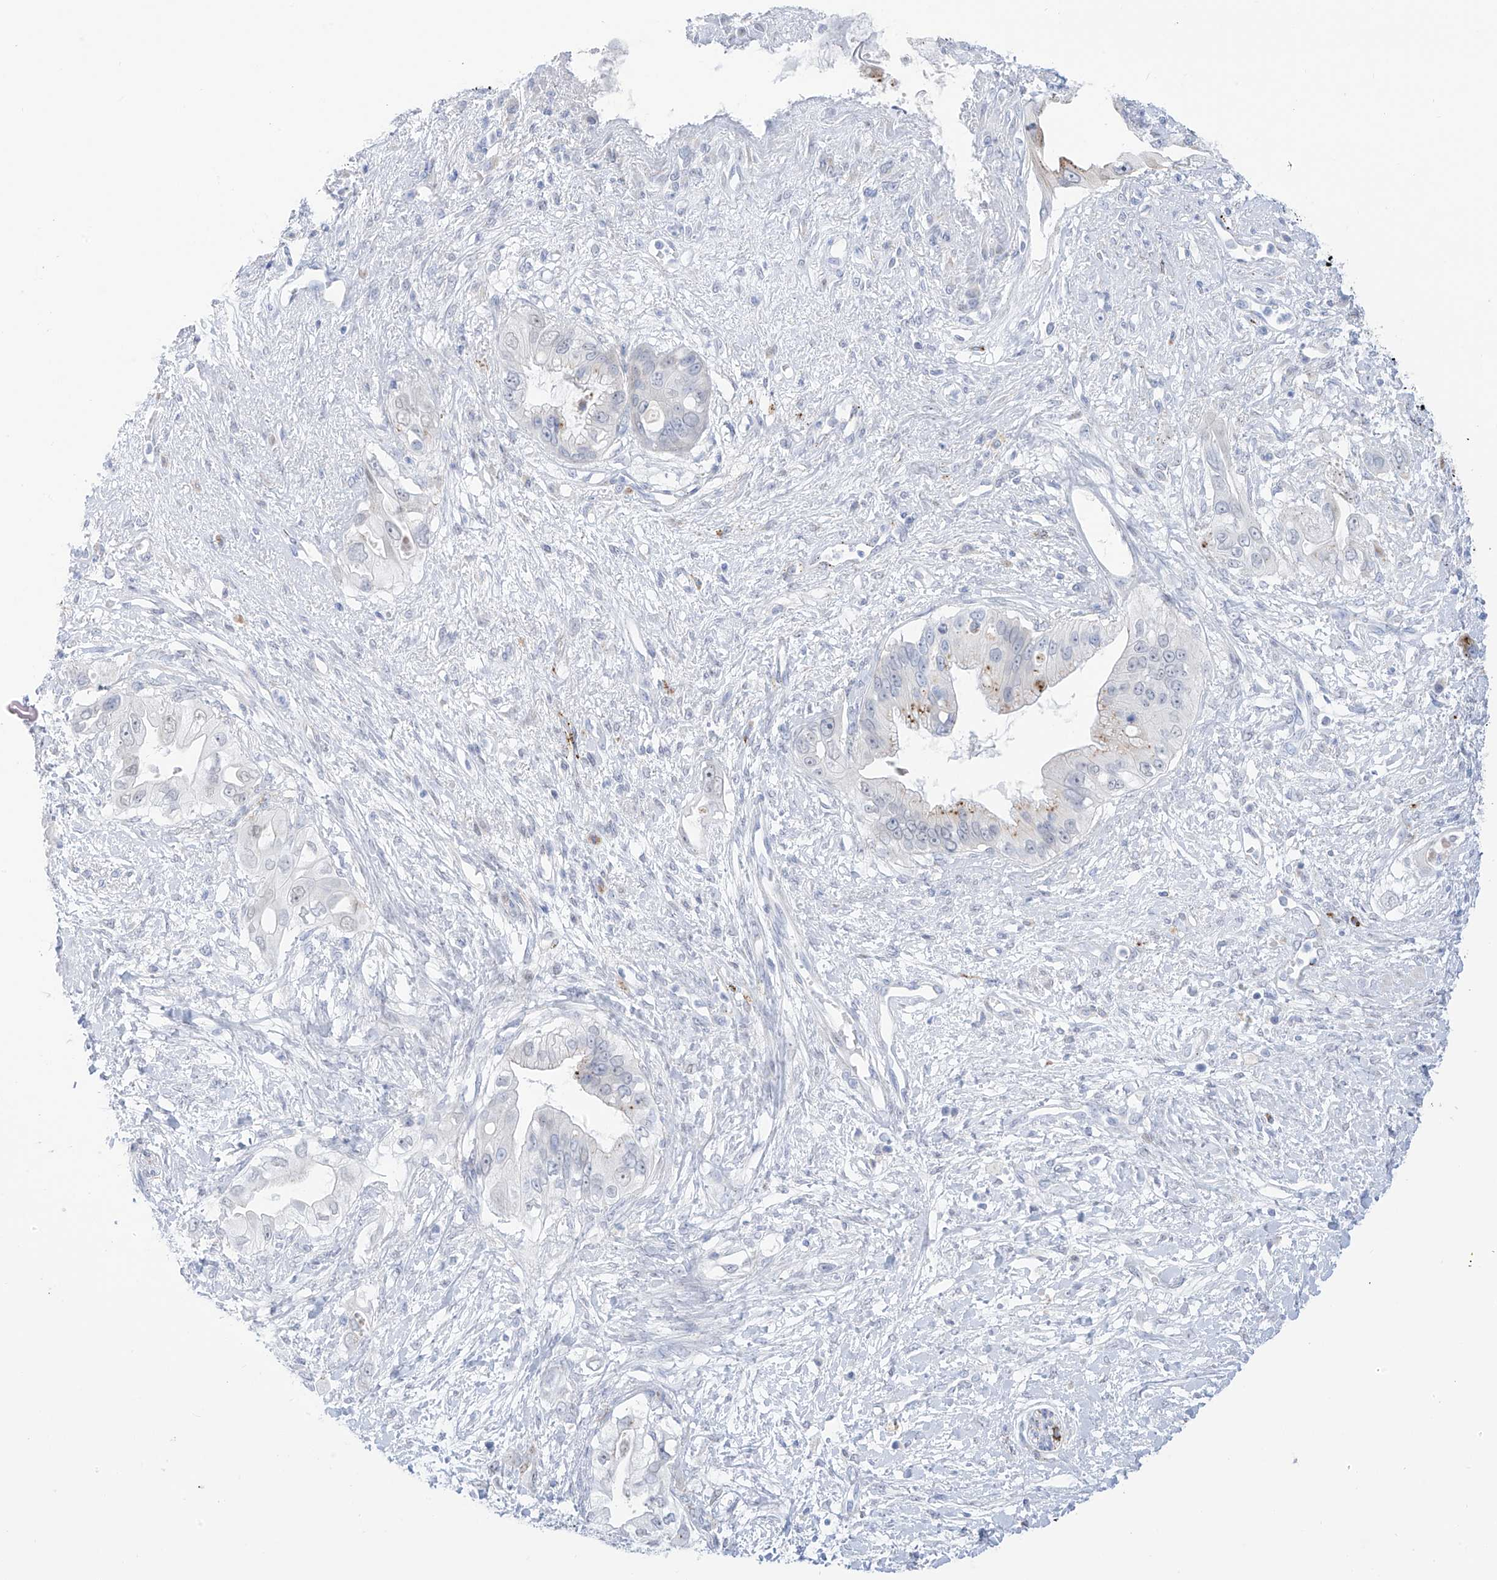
{"staining": {"intensity": "weak", "quantity": "<25%", "location": "cytoplasmic/membranous"}, "tissue": "pancreatic cancer", "cell_type": "Tumor cells", "image_type": "cancer", "snomed": [{"axis": "morphology", "description": "Inflammation, NOS"}, {"axis": "morphology", "description": "Adenocarcinoma, NOS"}, {"axis": "topography", "description": "Pancreas"}], "caption": "DAB immunohistochemical staining of human pancreatic cancer demonstrates no significant expression in tumor cells. (DAB IHC with hematoxylin counter stain).", "gene": "PSPH", "patient": {"sex": "female", "age": 56}}